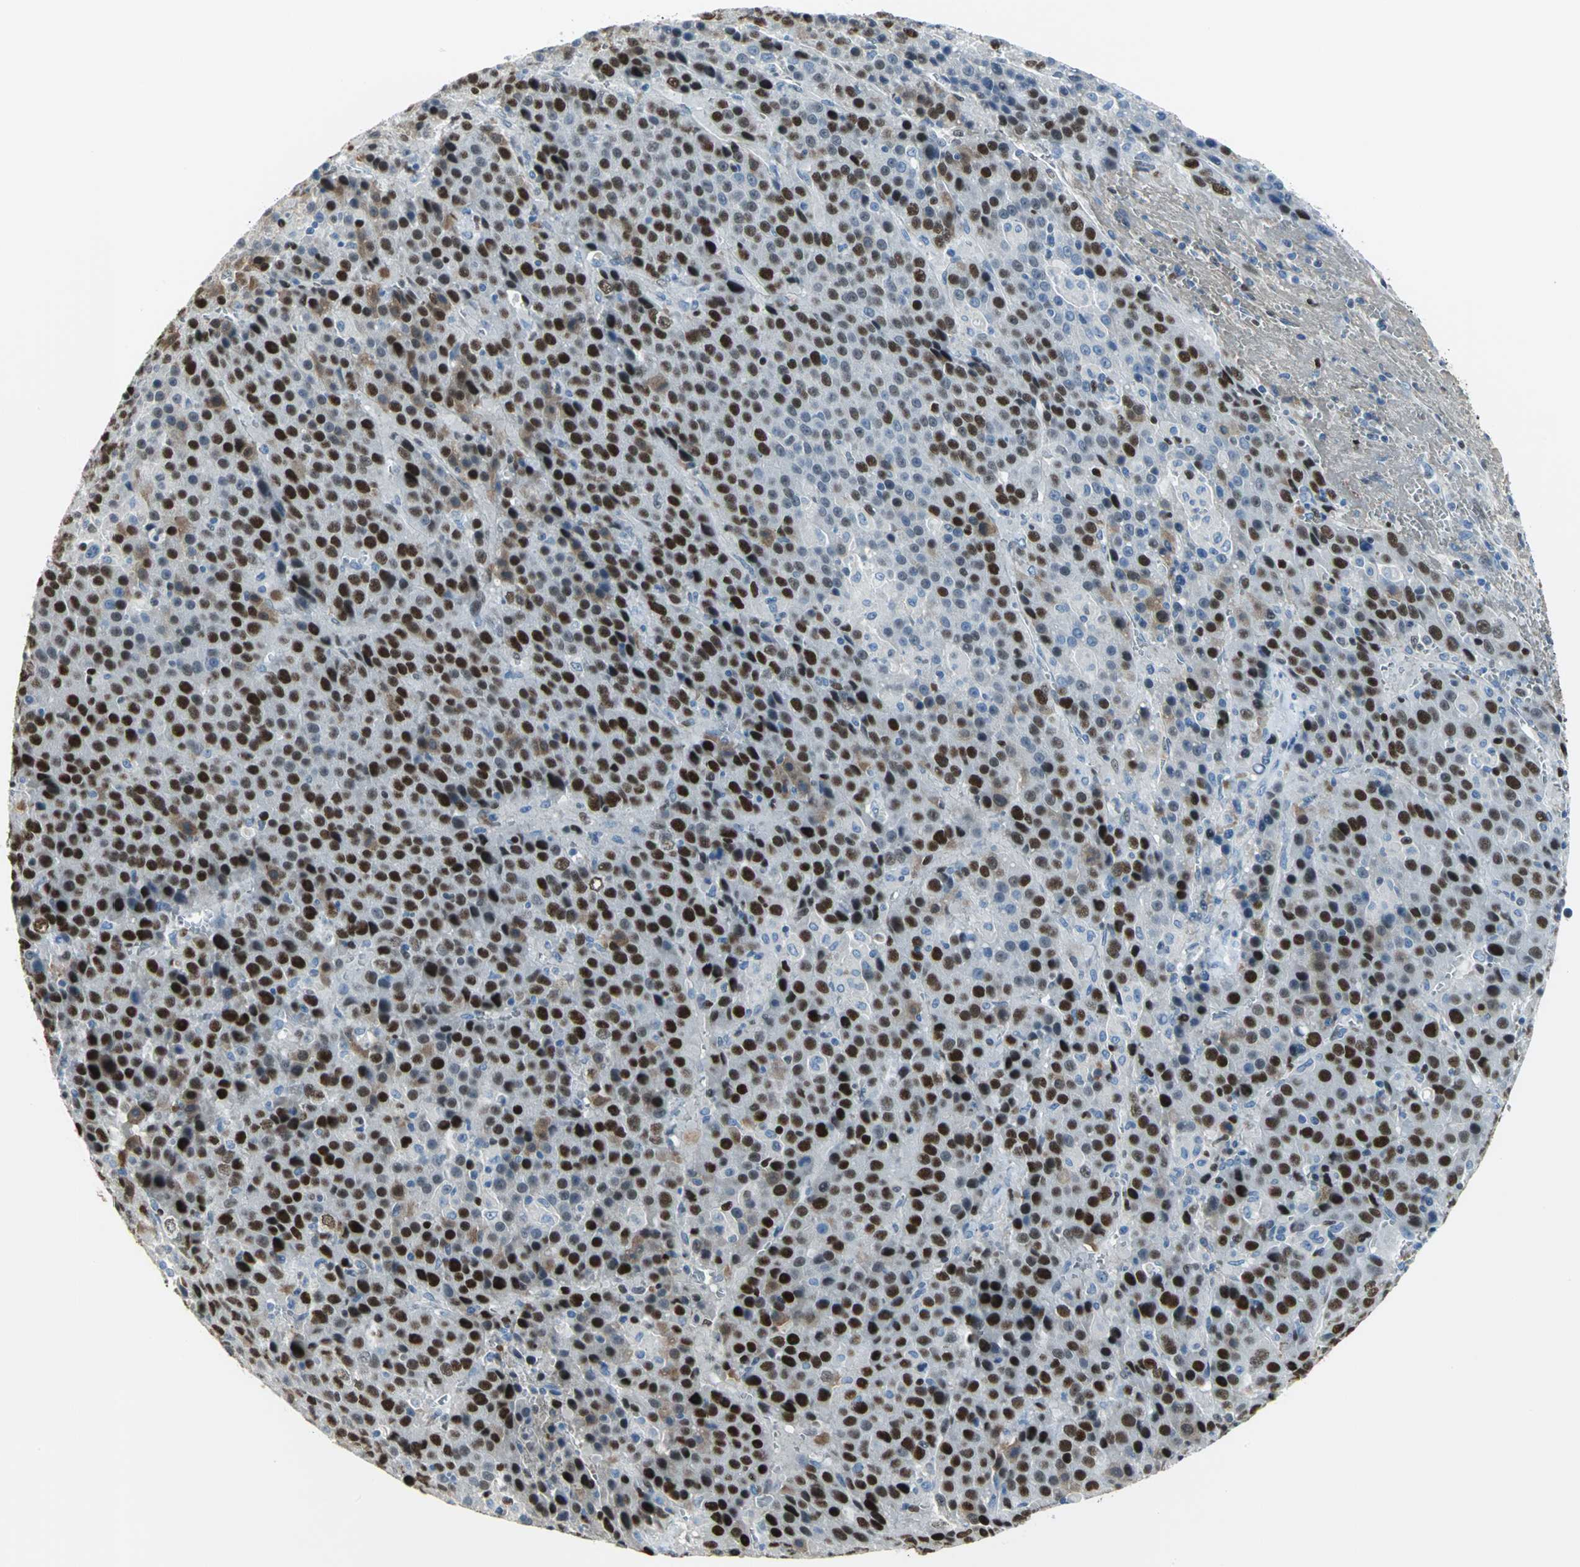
{"staining": {"intensity": "strong", "quantity": "25%-75%", "location": "nuclear"}, "tissue": "liver cancer", "cell_type": "Tumor cells", "image_type": "cancer", "snomed": [{"axis": "morphology", "description": "Carcinoma, Hepatocellular, NOS"}, {"axis": "topography", "description": "Liver"}], "caption": "Protein expression by immunohistochemistry exhibits strong nuclear staining in about 25%-75% of tumor cells in liver hepatocellular carcinoma.", "gene": "MCM3", "patient": {"sex": "female", "age": 53}}